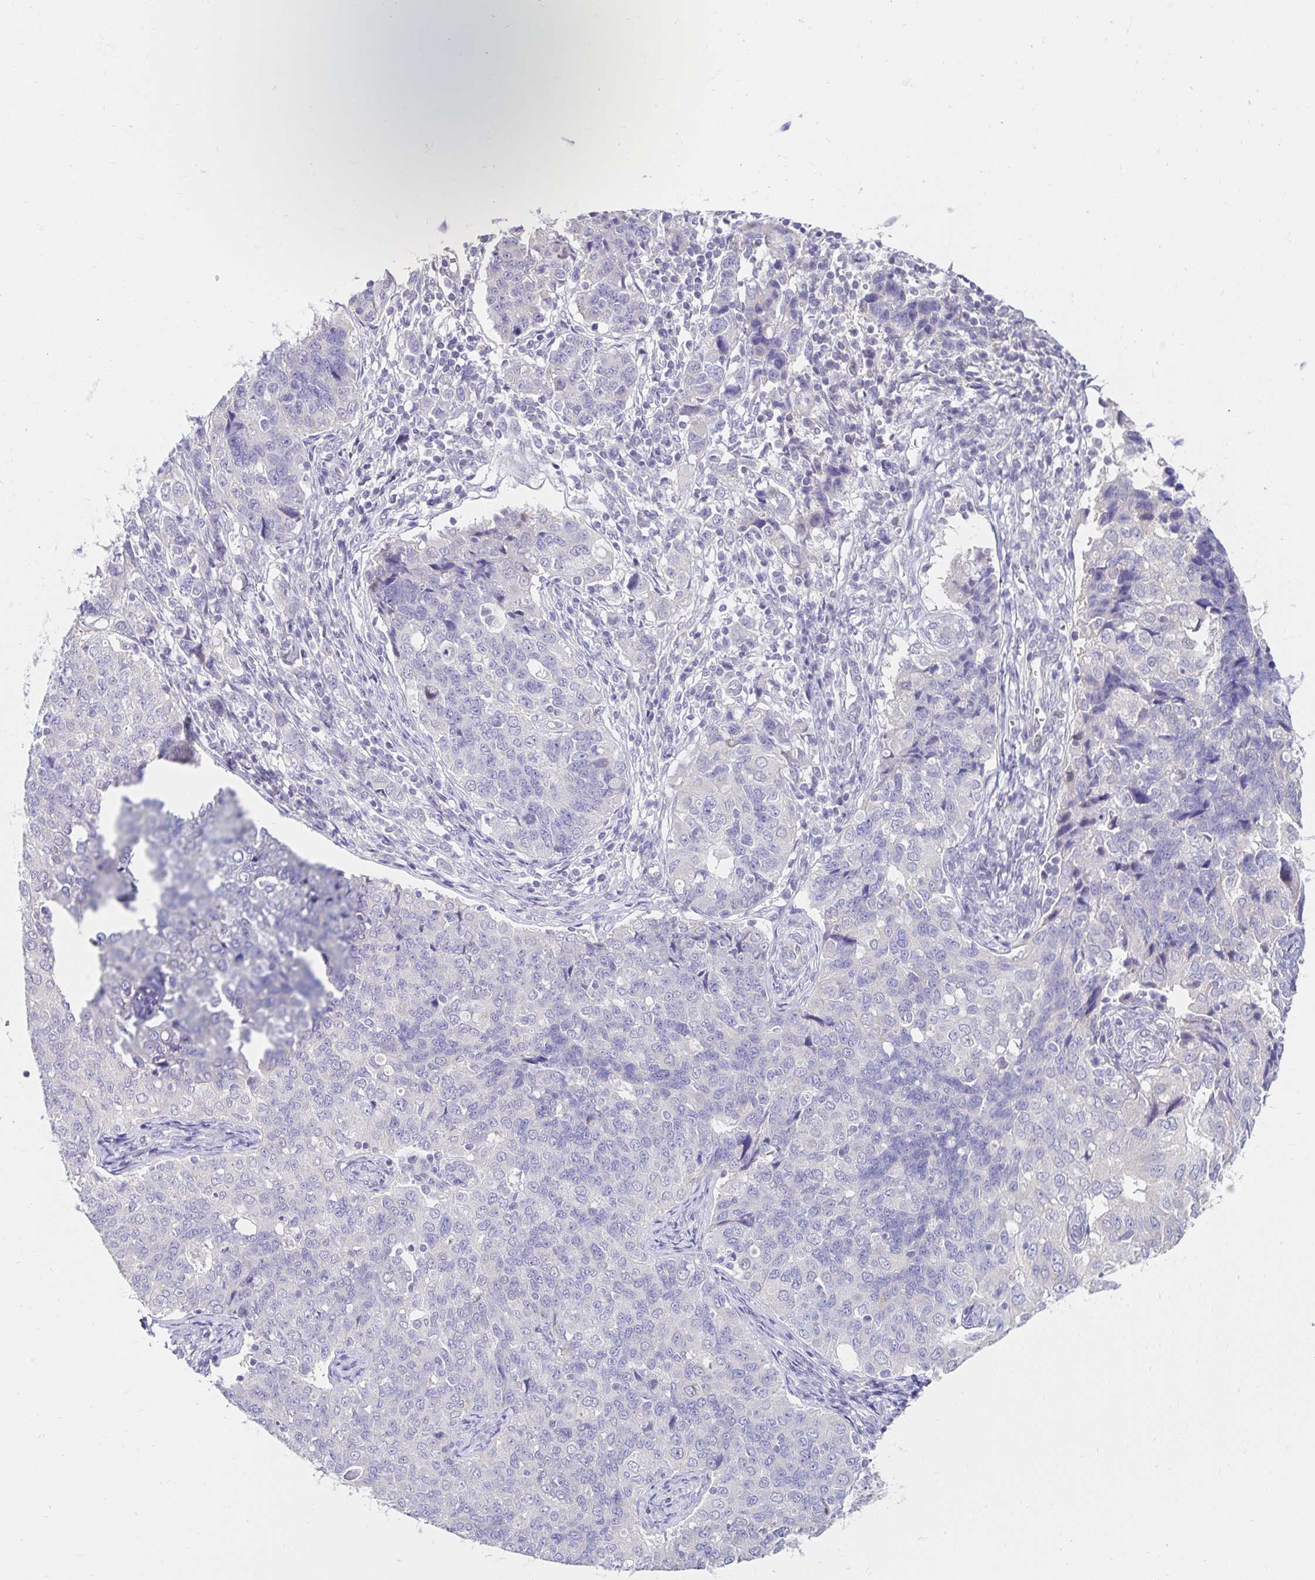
{"staining": {"intensity": "negative", "quantity": "none", "location": "none"}, "tissue": "endometrial cancer", "cell_type": "Tumor cells", "image_type": "cancer", "snomed": [{"axis": "morphology", "description": "Adenocarcinoma, NOS"}, {"axis": "topography", "description": "Endometrium"}], "caption": "The immunohistochemistry (IHC) image has no significant positivity in tumor cells of endometrial cancer tissue. (Brightfield microscopy of DAB IHC at high magnification).", "gene": "AKAP14", "patient": {"sex": "female", "age": 43}}